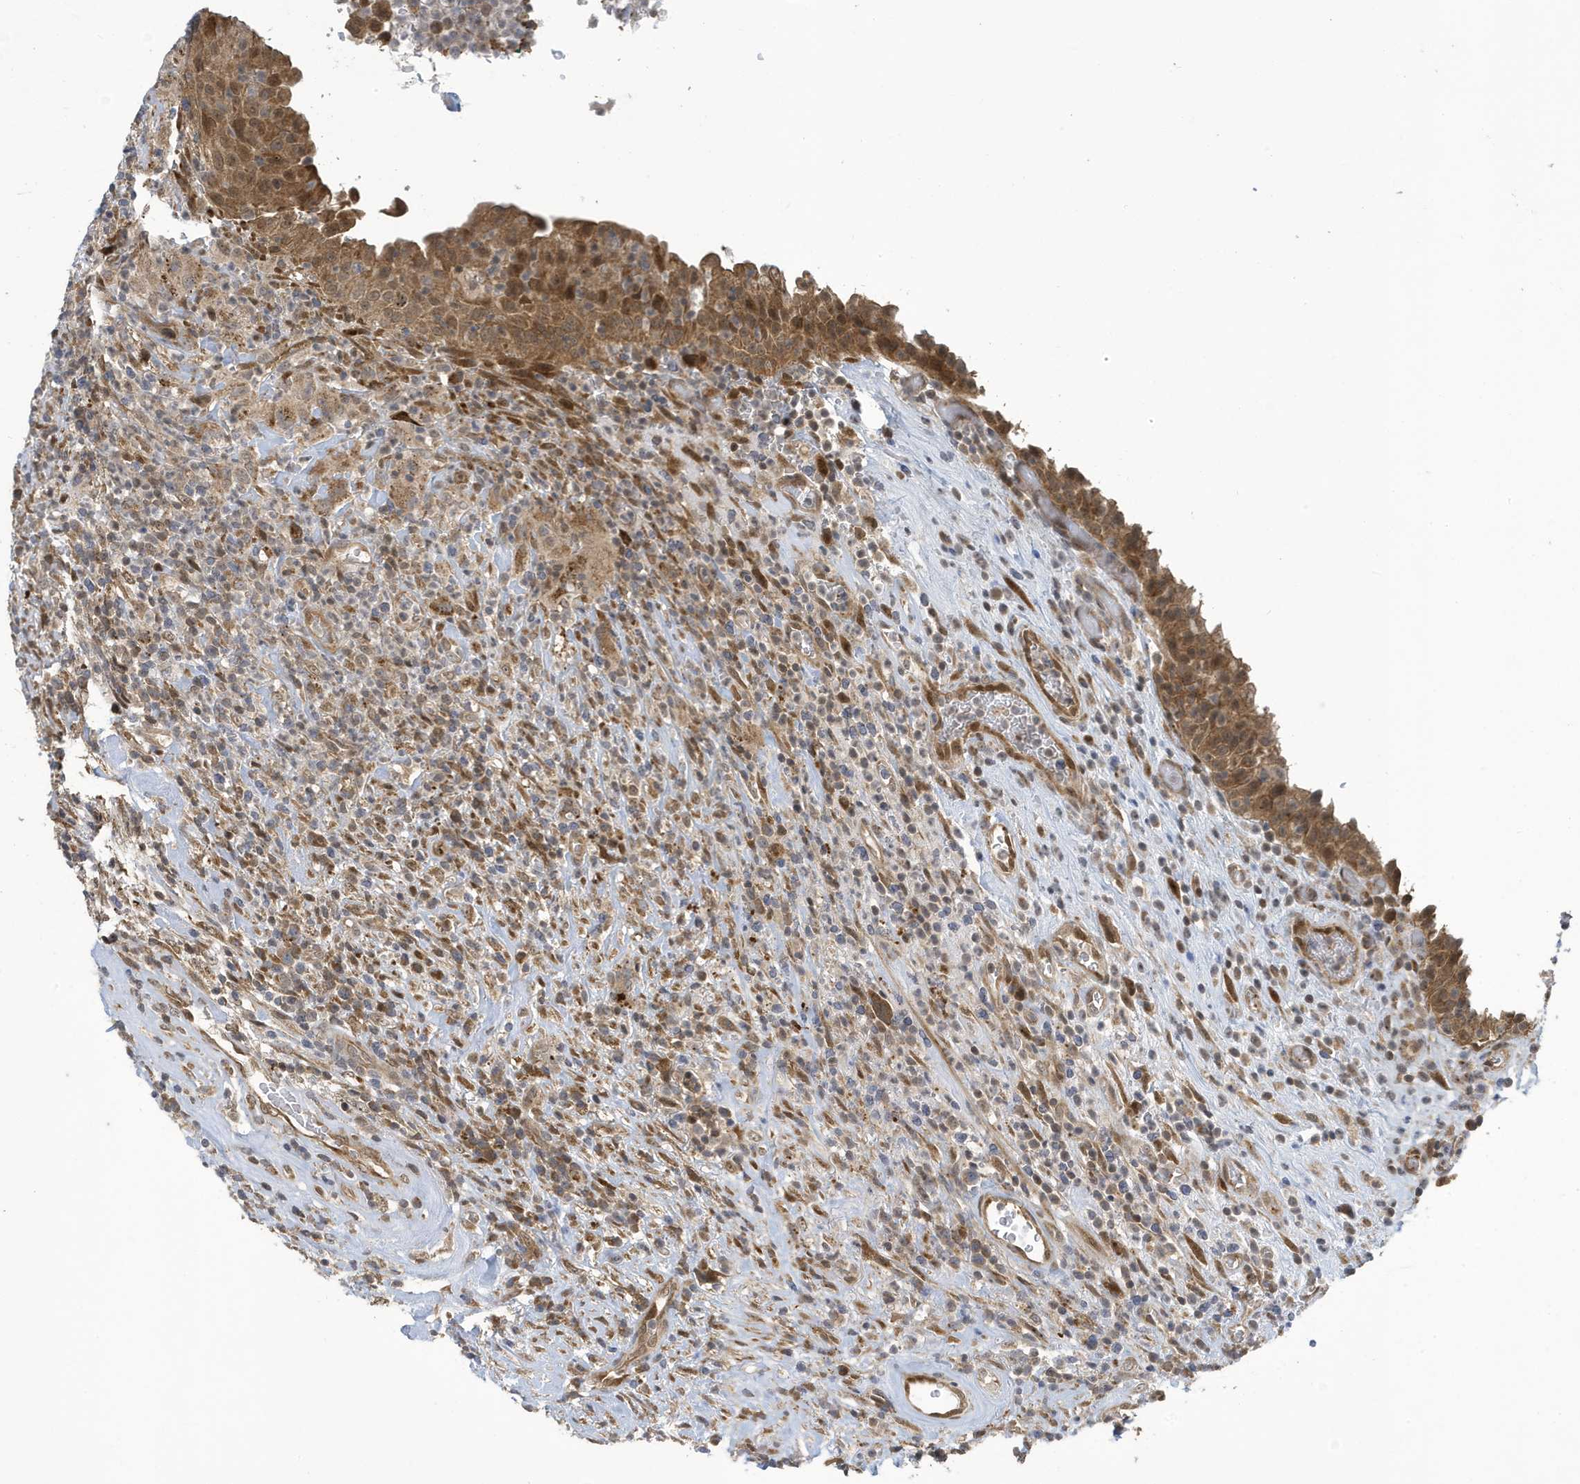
{"staining": {"intensity": "moderate", "quantity": ">75%", "location": "cytoplasmic/membranous,nuclear"}, "tissue": "urinary bladder", "cell_type": "Urothelial cells", "image_type": "normal", "snomed": [{"axis": "morphology", "description": "Normal tissue, NOS"}, {"axis": "morphology", "description": "Inflammation, NOS"}, {"axis": "topography", "description": "Urinary bladder"}], "caption": "Unremarkable urinary bladder shows moderate cytoplasmic/membranous,nuclear expression in approximately >75% of urothelial cells Using DAB (3,3'-diaminobenzidine) (brown) and hematoxylin (blue) stains, captured at high magnification using brightfield microscopy..", "gene": "NCOA7", "patient": {"sex": "female", "age": 75}}